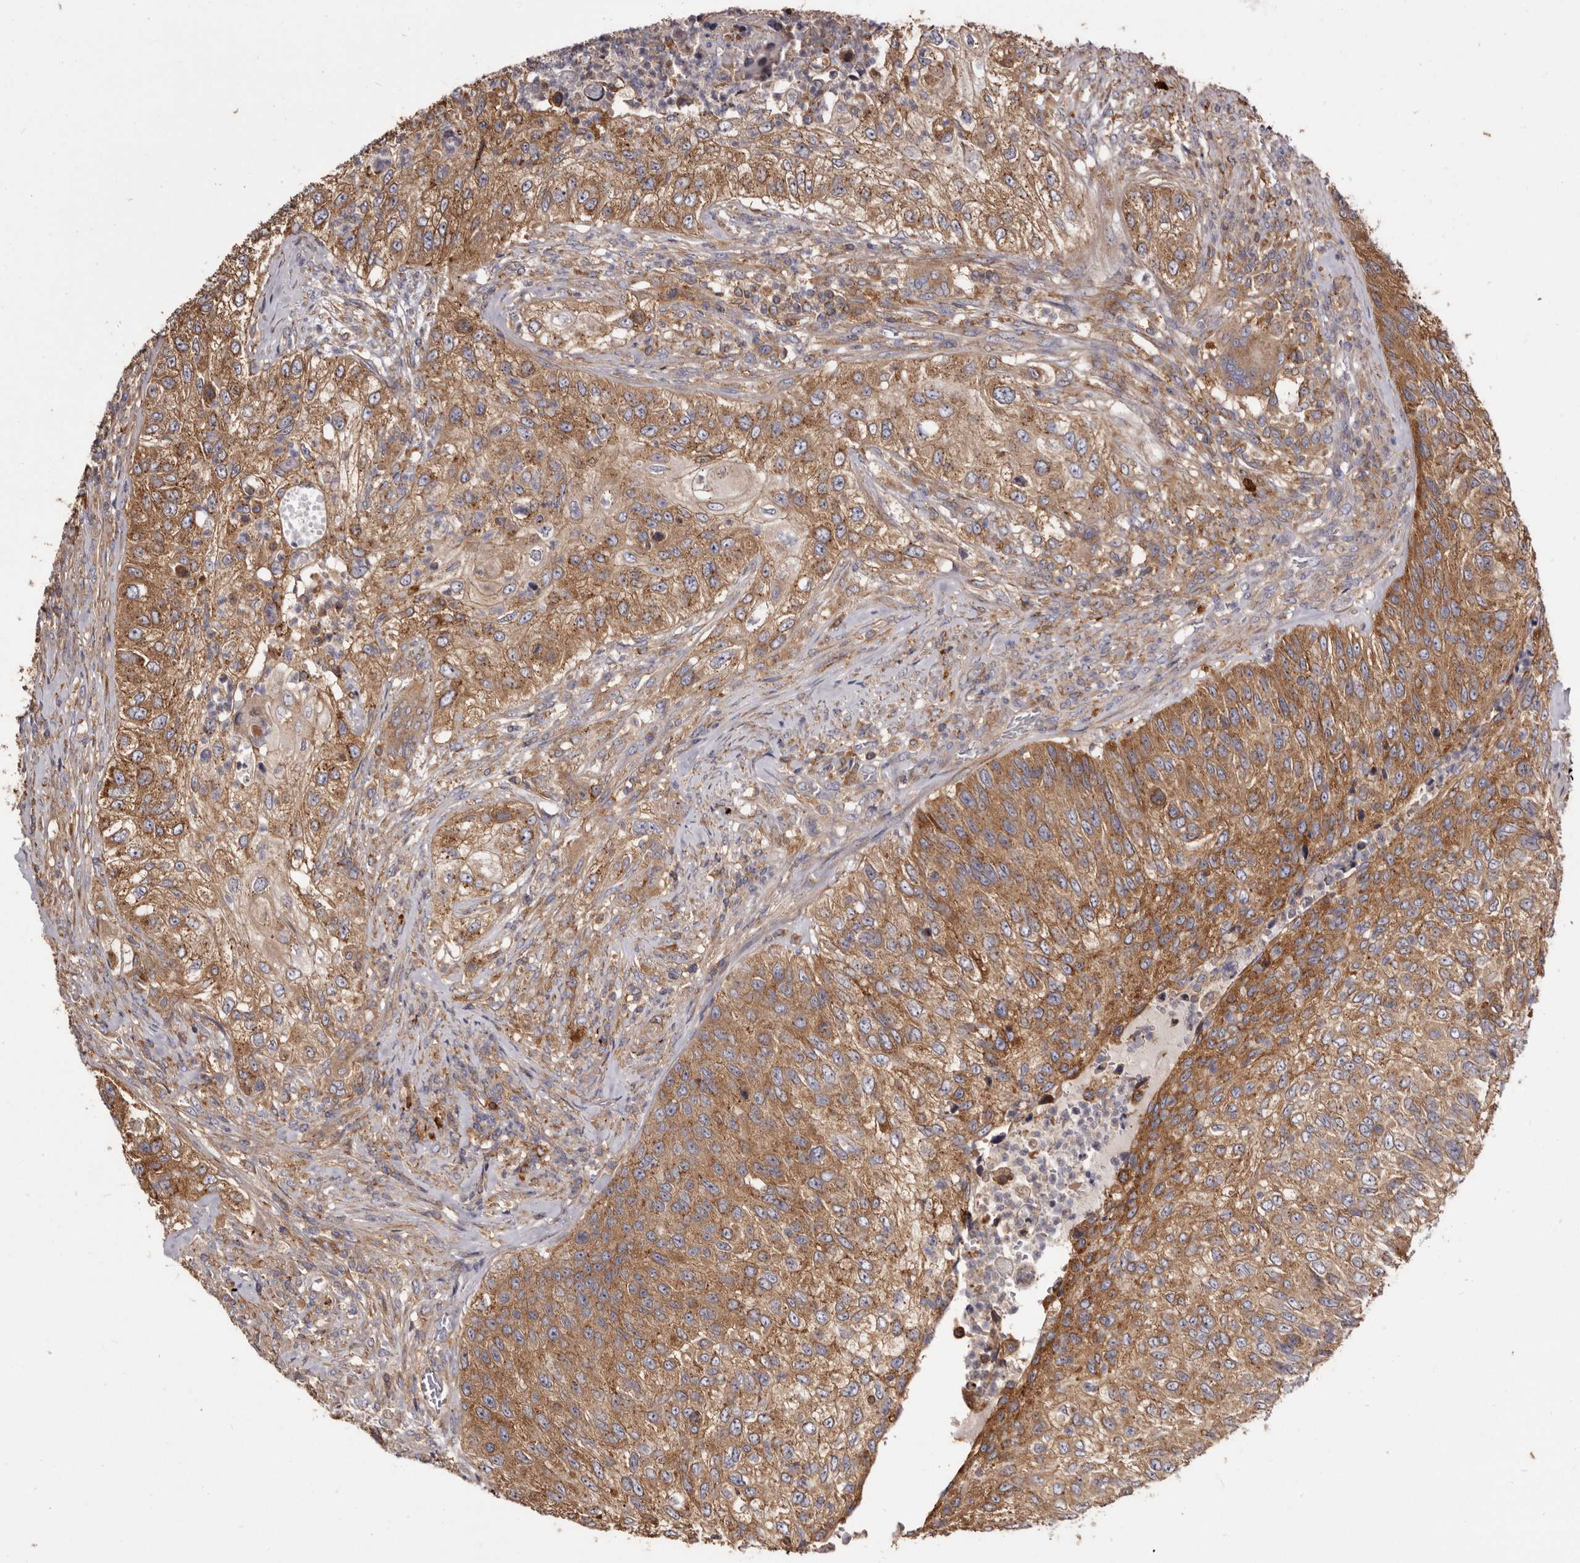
{"staining": {"intensity": "moderate", "quantity": ">75%", "location": "cytoplasmic/membranous"}, "tissue": "urothelial cancer", "cell_type": "Tumor cells", "image_type": "cancer", "snomed": [{"axis": "morphology", "description": "Urothelial carcinoma, High grade"}, {"axis": "topography", "description": "Urinary bladder"}], "caption": "Moderate cytoplasmic/membranous protein expression is present in approximately >75% of tumor cells in urothelial cancer. (brown staining indicates protein expression, while blue staining denotes nuclei).", "gene": "TPD52", "patient": {"sex": "female", "age": 60}}